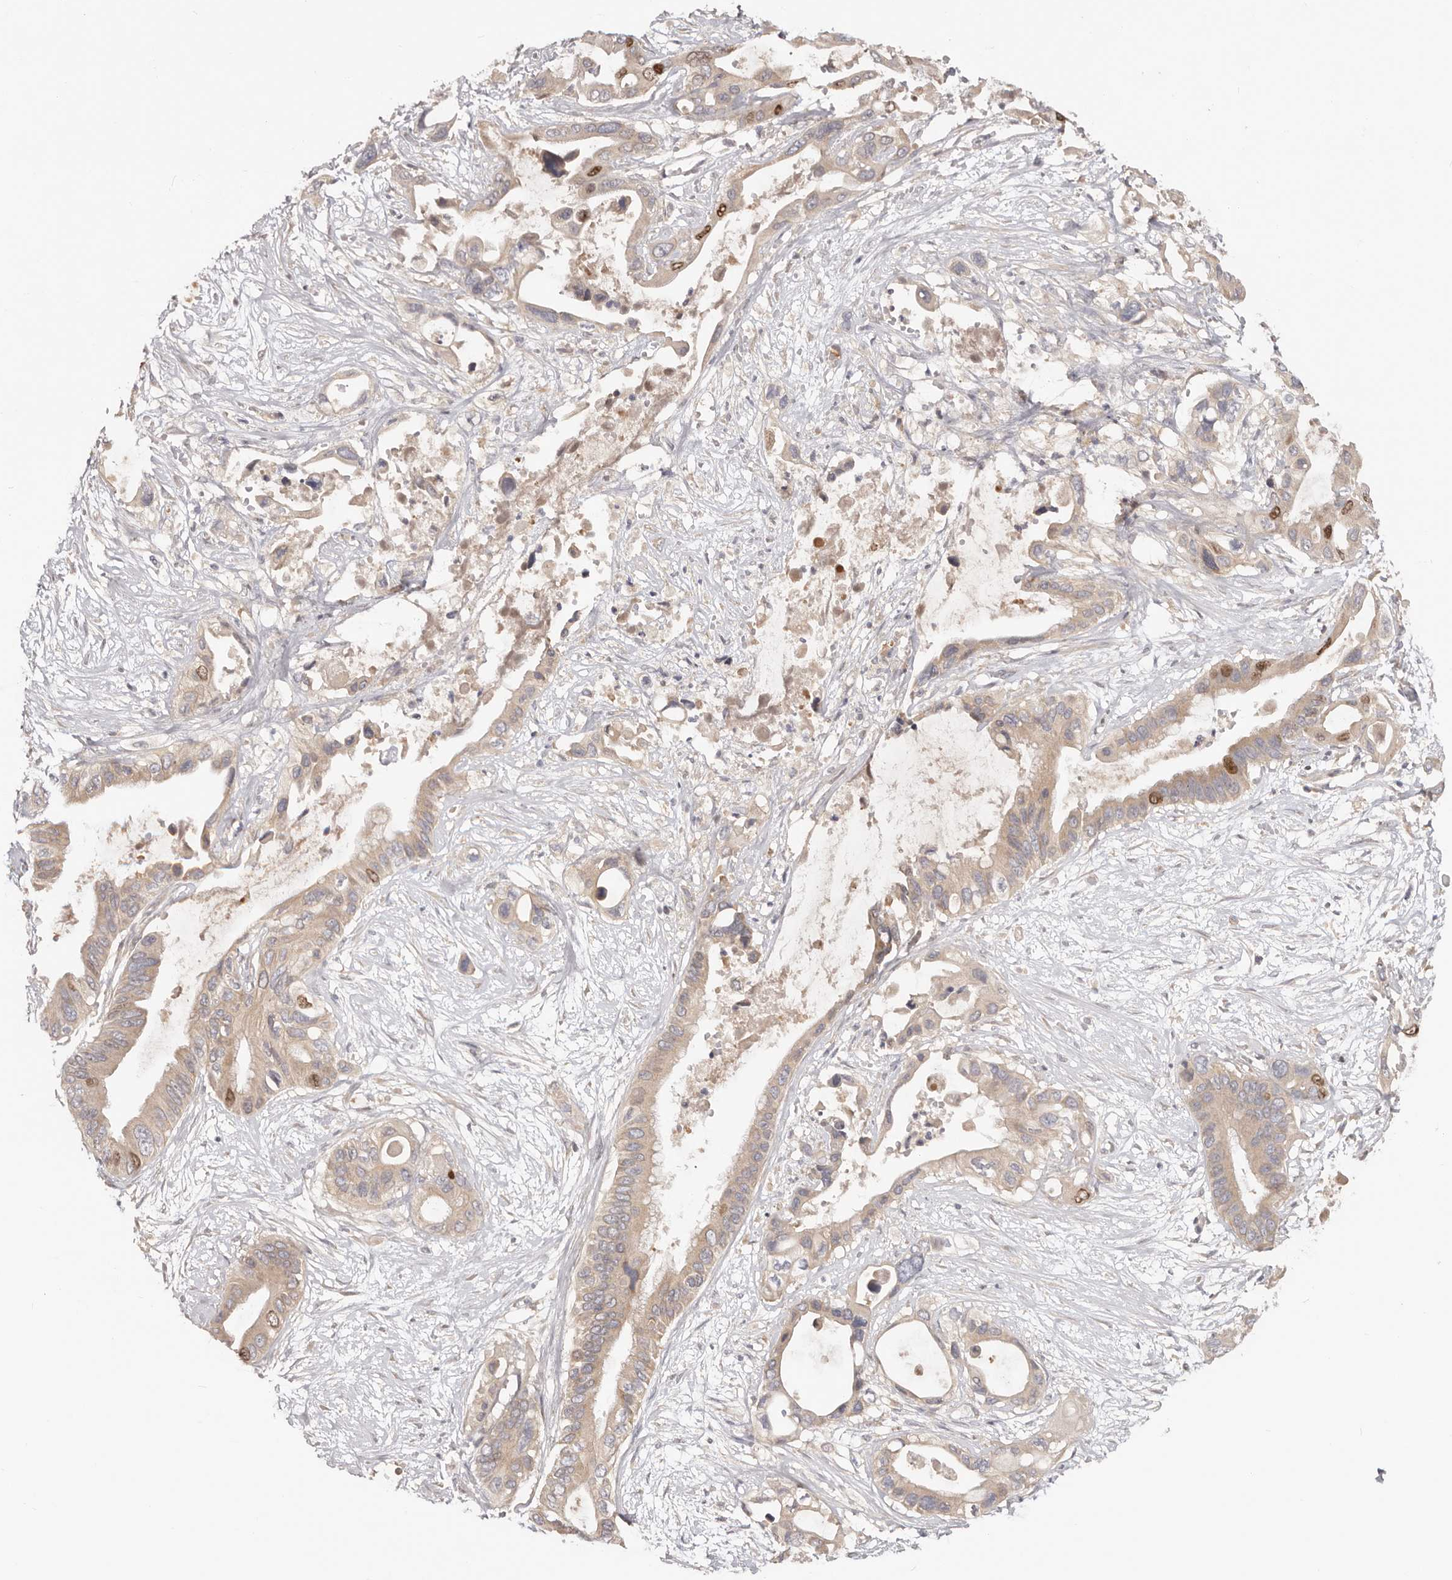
{"staining": {"intensity": "moderate", "quantity": "<25%", "location": "nuclear"}, "tissue": "pancreatic cancer", "cell_type": "Tumor cells", "image_type": "cancer", "snomed": [{"axis": "morphology", "description": "Adenocarcinoma, NOS"}, {"axis": "topography", "description": "Pancreas"}], "caption": "Protein expression analysis of human pancreatic adenocarcinoma reveals moderate nuclear positivity in about <25% of tumor cells.", "gene": "CCDC190", "patient": {"sex": "male", "age": 66}}